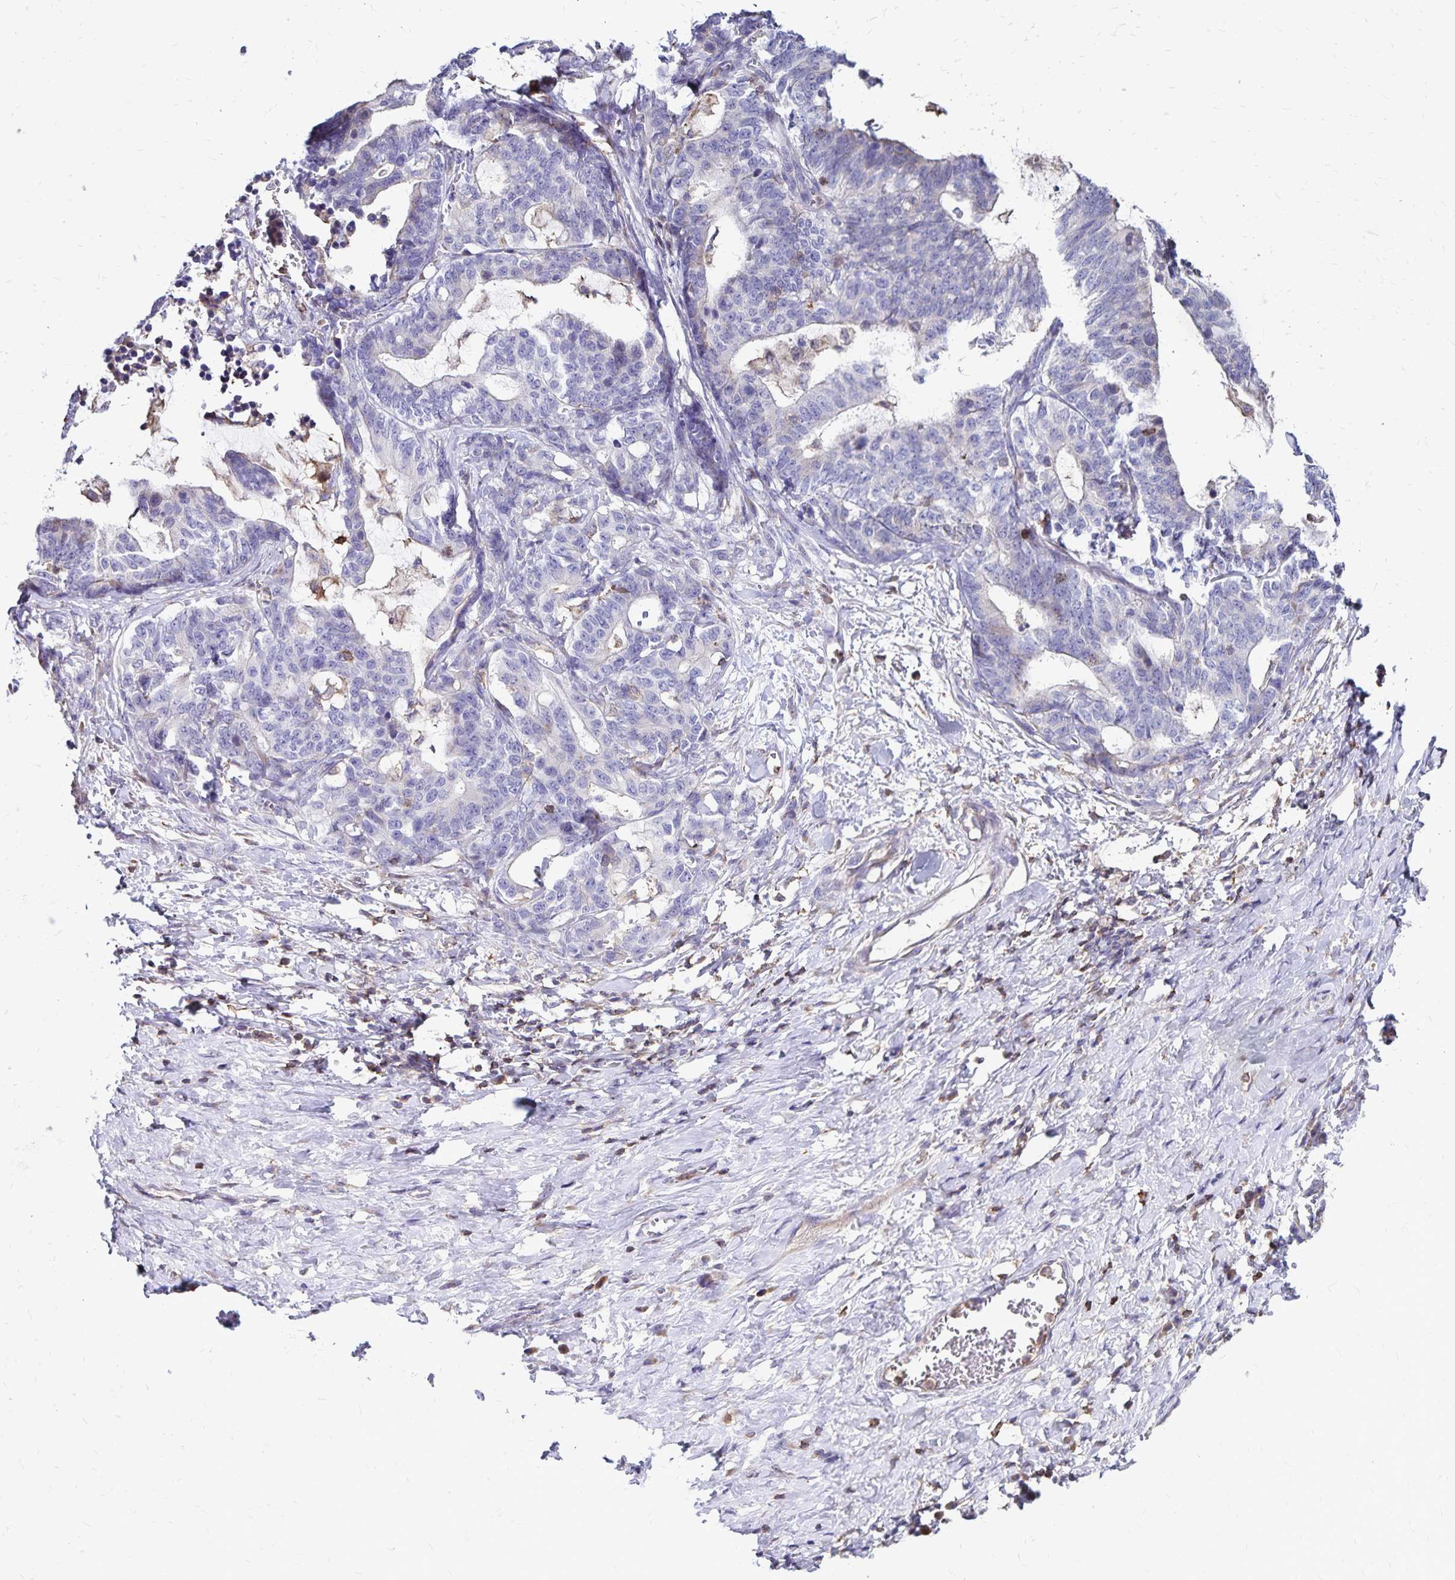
{"staining": {"intensity": "negative", "quantity": "none", "location": "none"}, "tissue": "stomach cancer", "cell_type": "Tumor cells", "image_type": "cancer", "snomed": [{"axis": "morphology", "description": "Normal tissue, NOS"}, {"axis": "morphology", "description": "Adenocarcinoma, NOS"}, {"axis": "topography", "description": "Stomach"}], "caption": "Stomach adenocarcinoma was stained to show a protein in brown. There is no significant expression in tumor cells. (Stains: DAB (3,3'-diaminobenzidine) IHC with hematoxylin counter stain, Microscopy: brightfield microscopy at high magnification).", "gene": "NAGPA", "patient": {"sex": "female", "age": 64}}